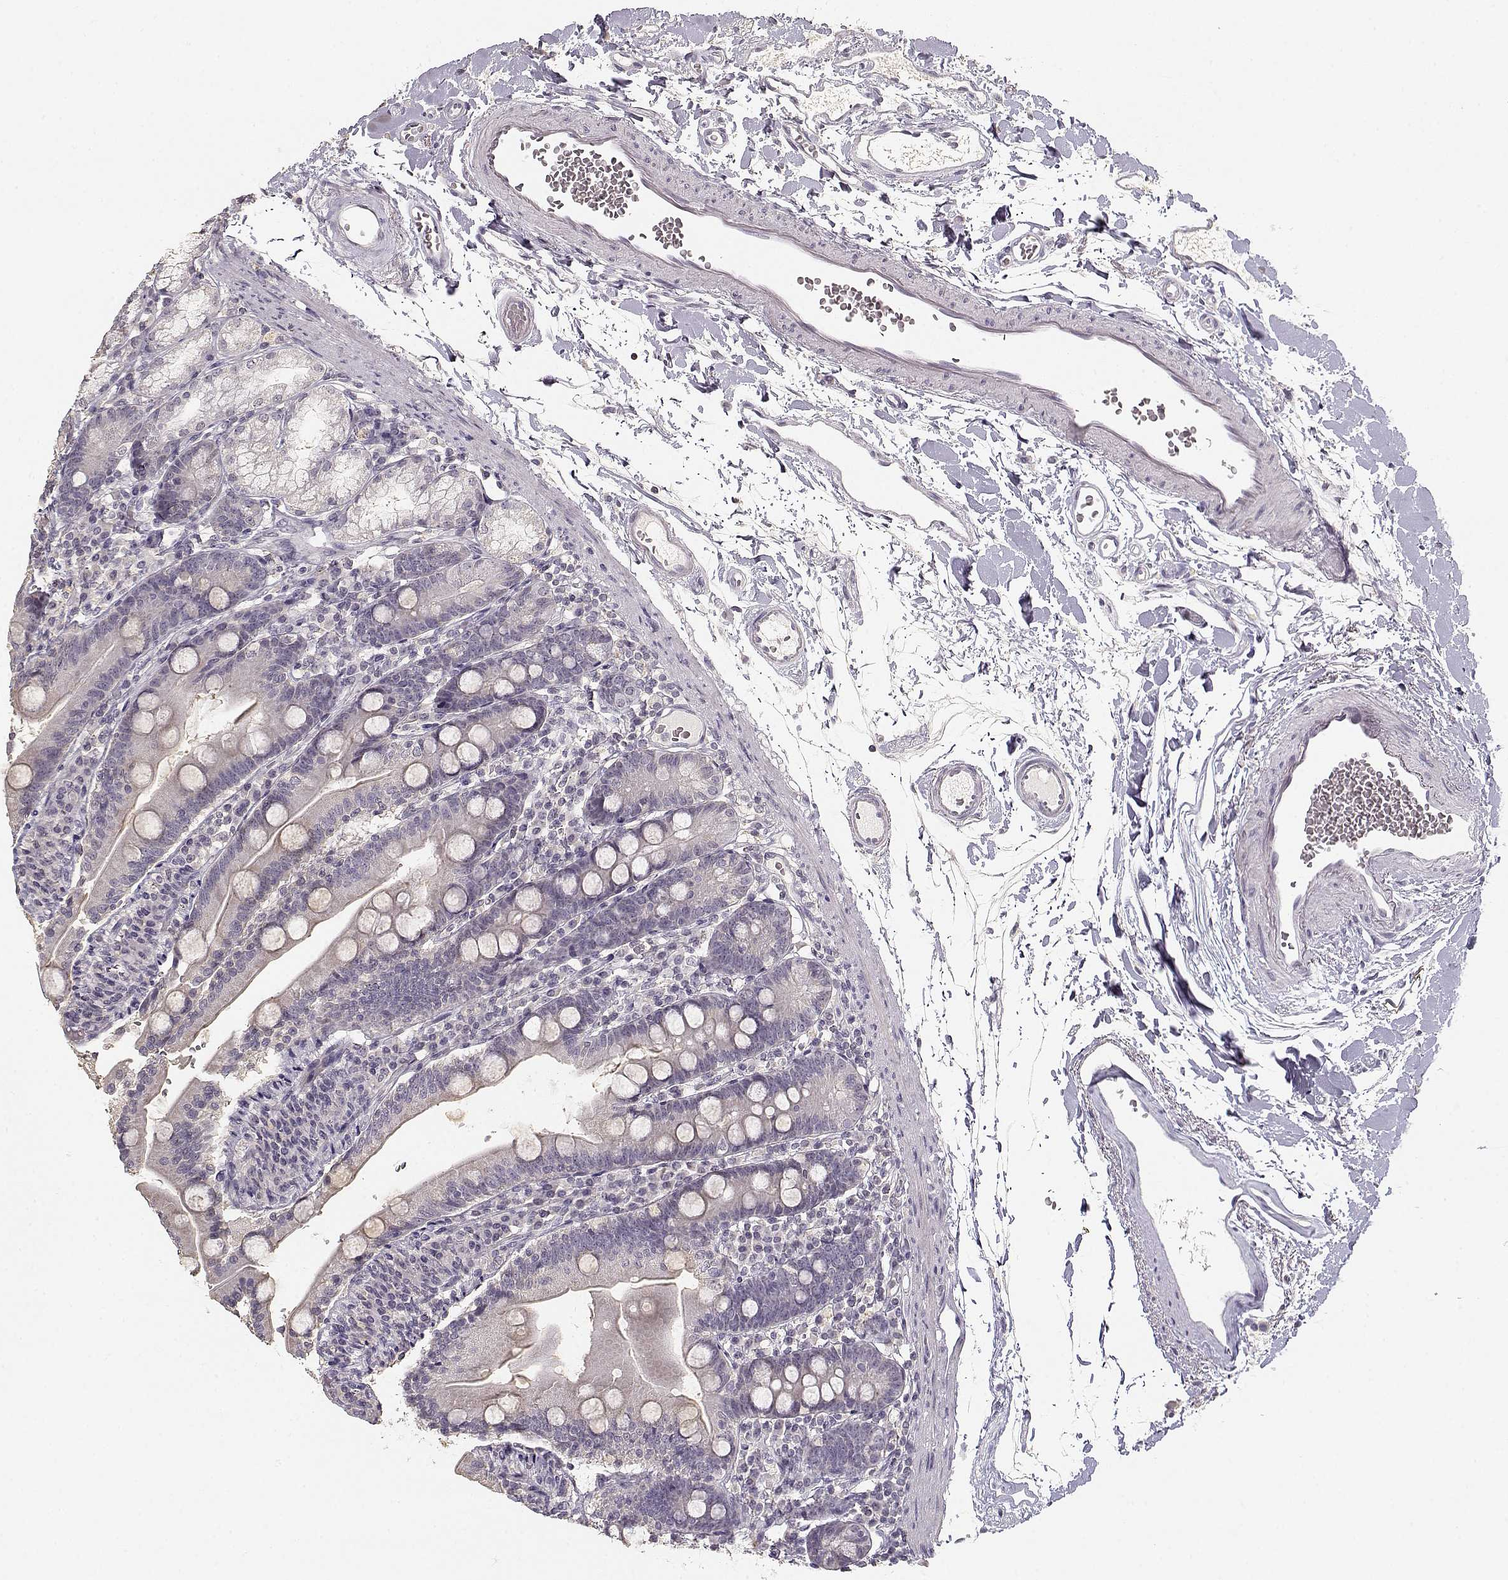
{"staining": {"intensity": "weak", "quantity": "25%-75%", "location": "cytoplasmic/membranous"}, "tissue": "duodenum", "cell_type": "Glandular cells", "image_type": "normal", "snomed": [{"axis": "morphology", "description": "Normal tissue, NOS"}, {"axis": "topography", "description": "Duodenum"}], "caption": "Brown immunohistochemical staining in normal duodenum demonstrates weak cytoplasmic/membranous expression in approximately 25%-75% of glandular cells.", "gene": "UROC1", "patient": {"sex": "female", "age": 67}}